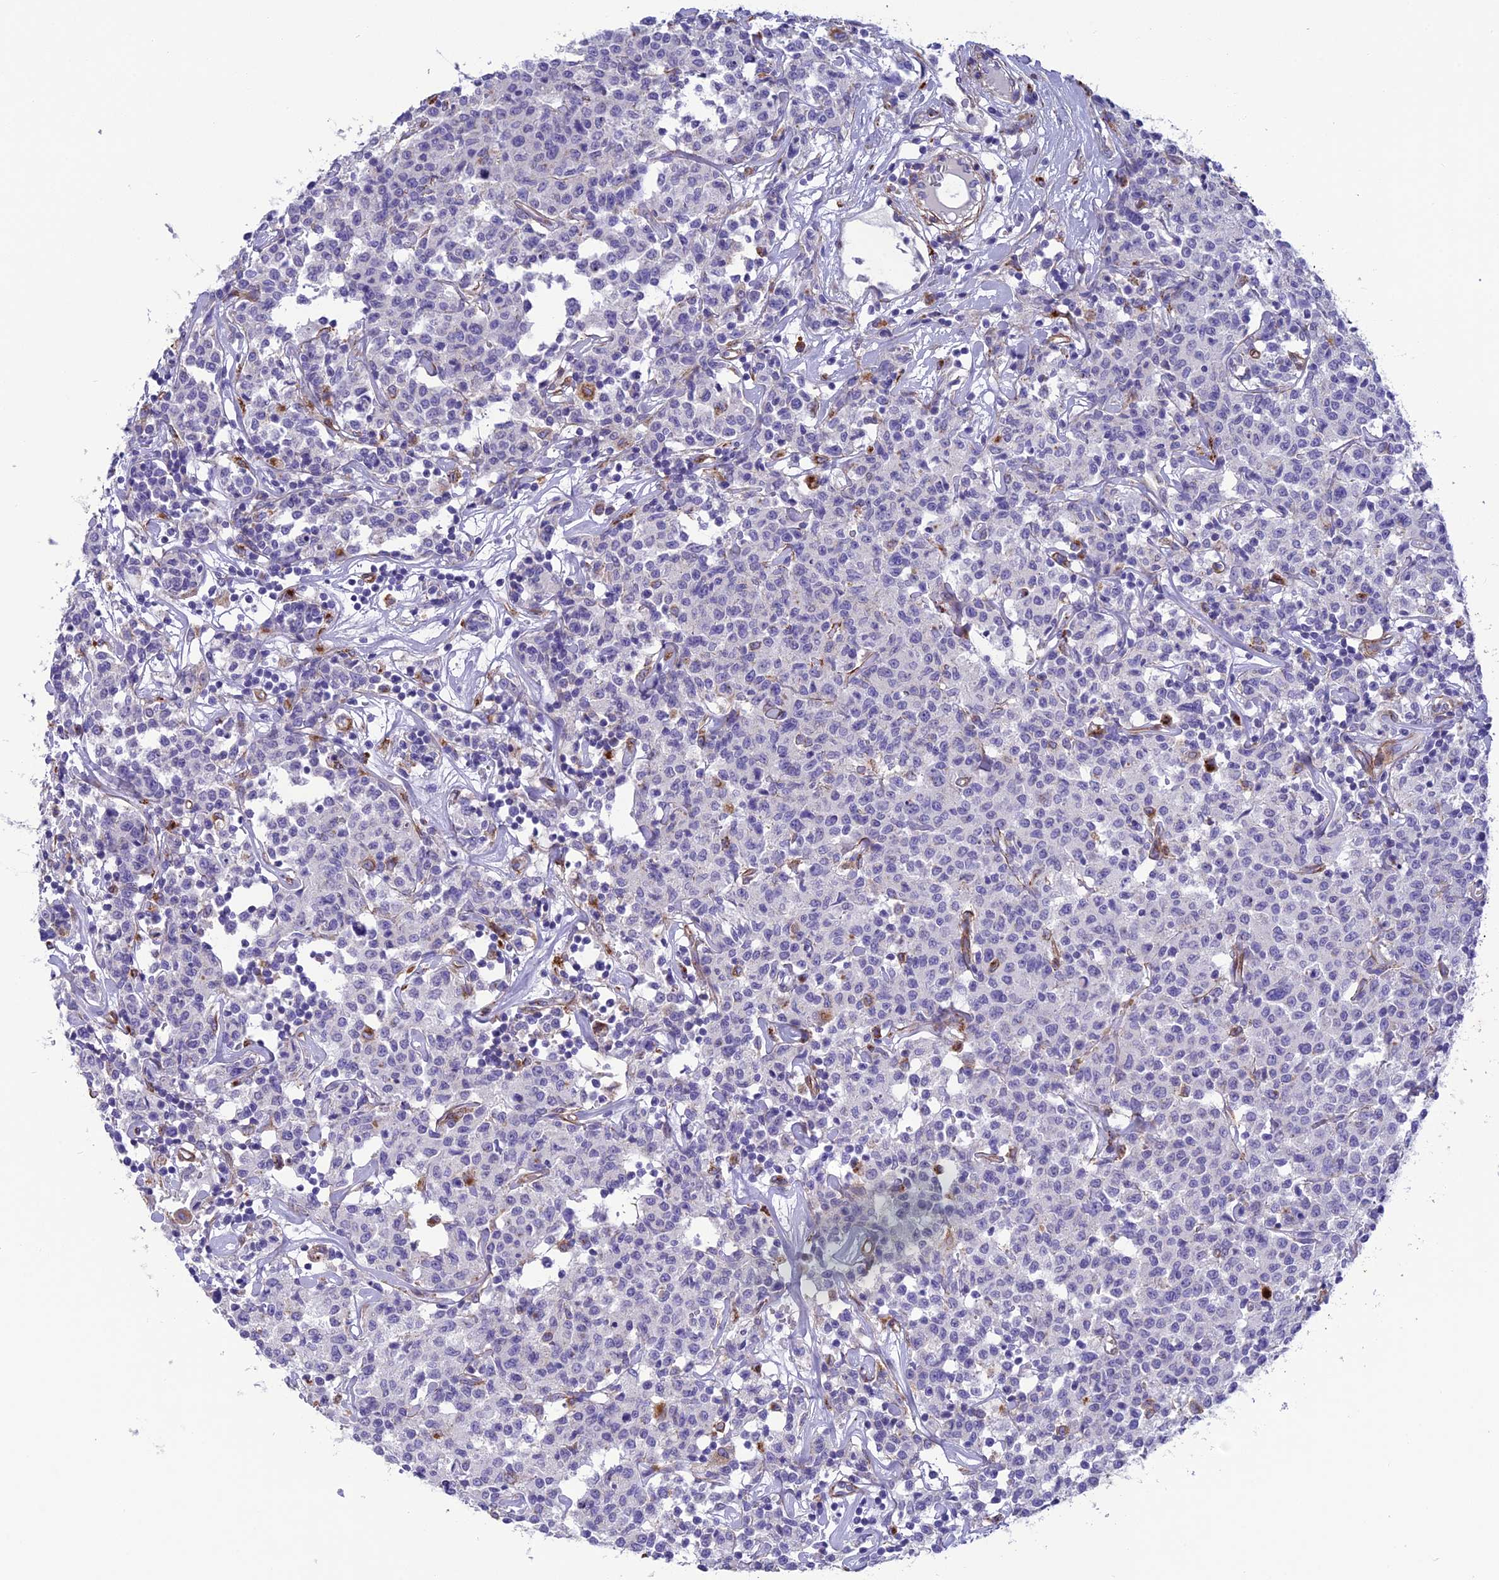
{"staining": {"intensity": "negative", "quantity": "none", "location": "none"}, "tissue": "lymphoma", "cell_type": "Tumor cells", "image_type": "cancer", "snomed": [{"axis": "morphology", "description": "Malignant lymphoma, non-Hodgkin's type, Low grade"}, {"axis": "topography", "description": "Small intestine"}], "caption": "A micrograph of malignant lymphoma, non-Hodgkin's type (low-grade) stained for a protein exhibits no brown staining in tumor cells. Brightfield microscopy of immunohistochemistry stained with DAB (3,3'-diaminobenzidine) (brown) and hematoxylin (blue), captured at high magnification.", "gene": "TNS1", "patient": {"sex": "female", "age": 59}}